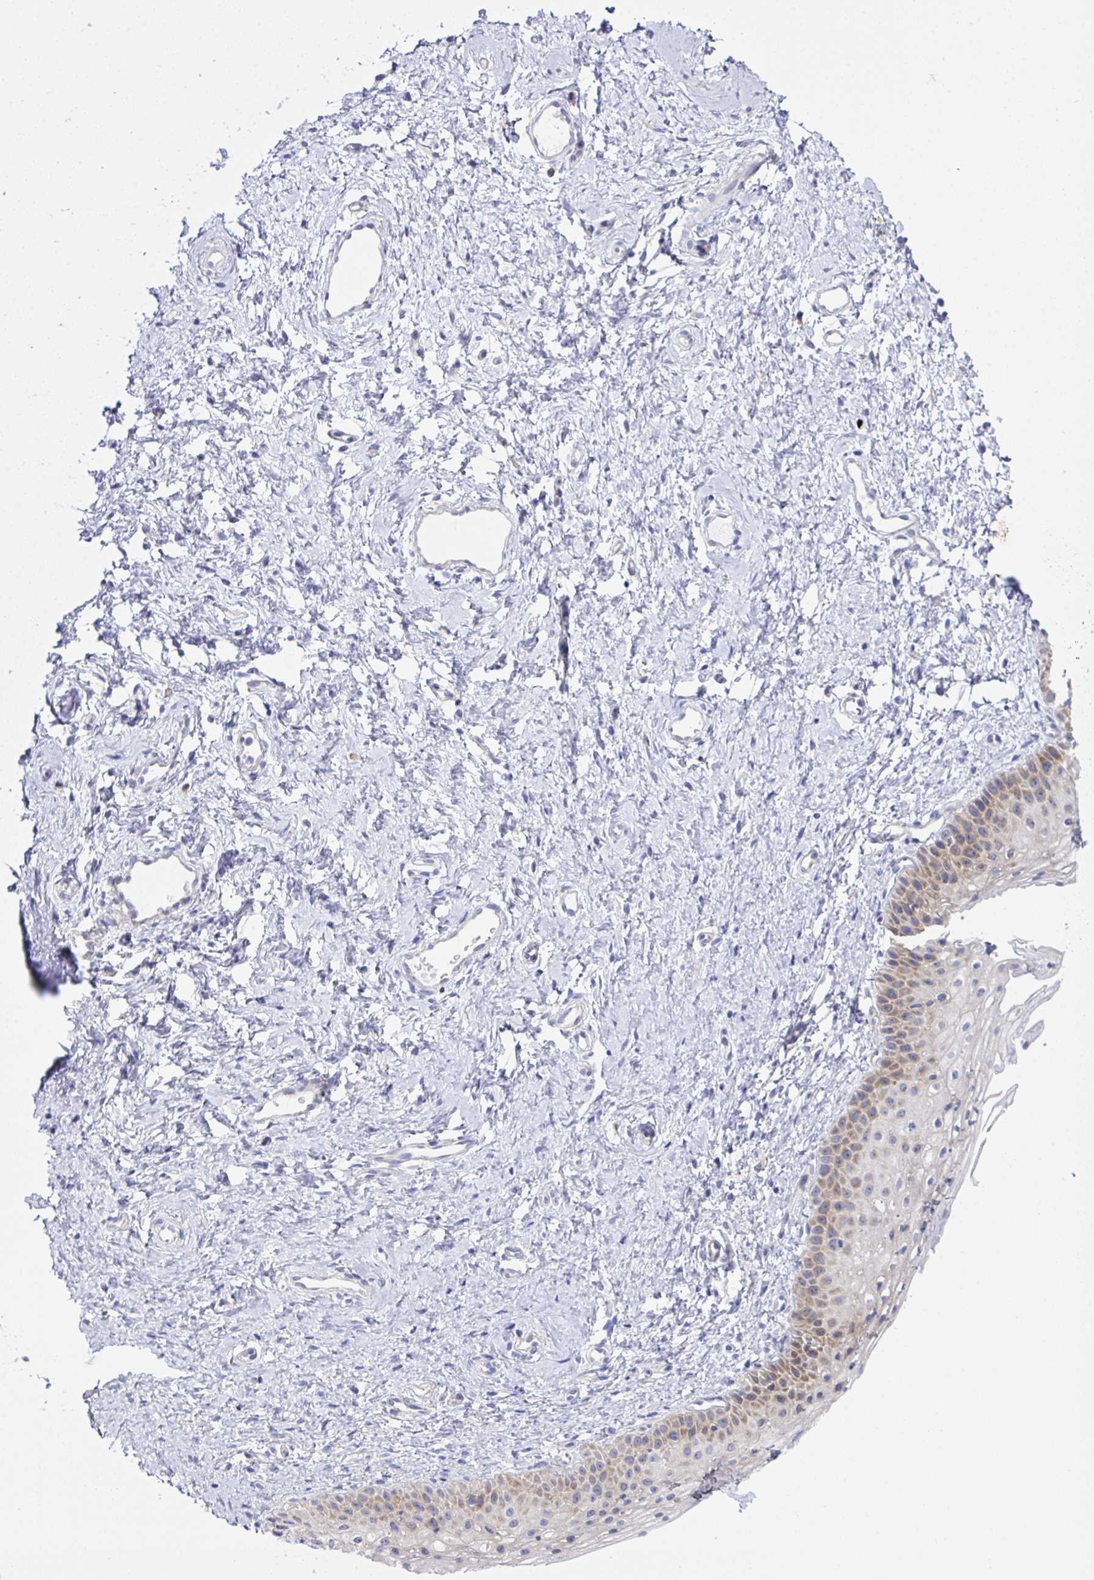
{"staining": {"intensity": "moderate", "quantity": "25%-75%", "location": "cytoplasmic/membranous"}, "tissue": "vagina", "cell_type": "Squamous epithelial cells", "image_type": "normal", "snomed": [{"axis": "morphology", "description": "Normal tissue, NOS"}, {"axis": "topography", "description": "Vagina"}], "caption": "Brown immunohistochemical staining in normal vagina displays moderate cytoplasmic/membranous positivity in about 25%-75% of squamous epithelial cells.", "gene": "FAU", "patient": {"sex": "female", "age": 65}}